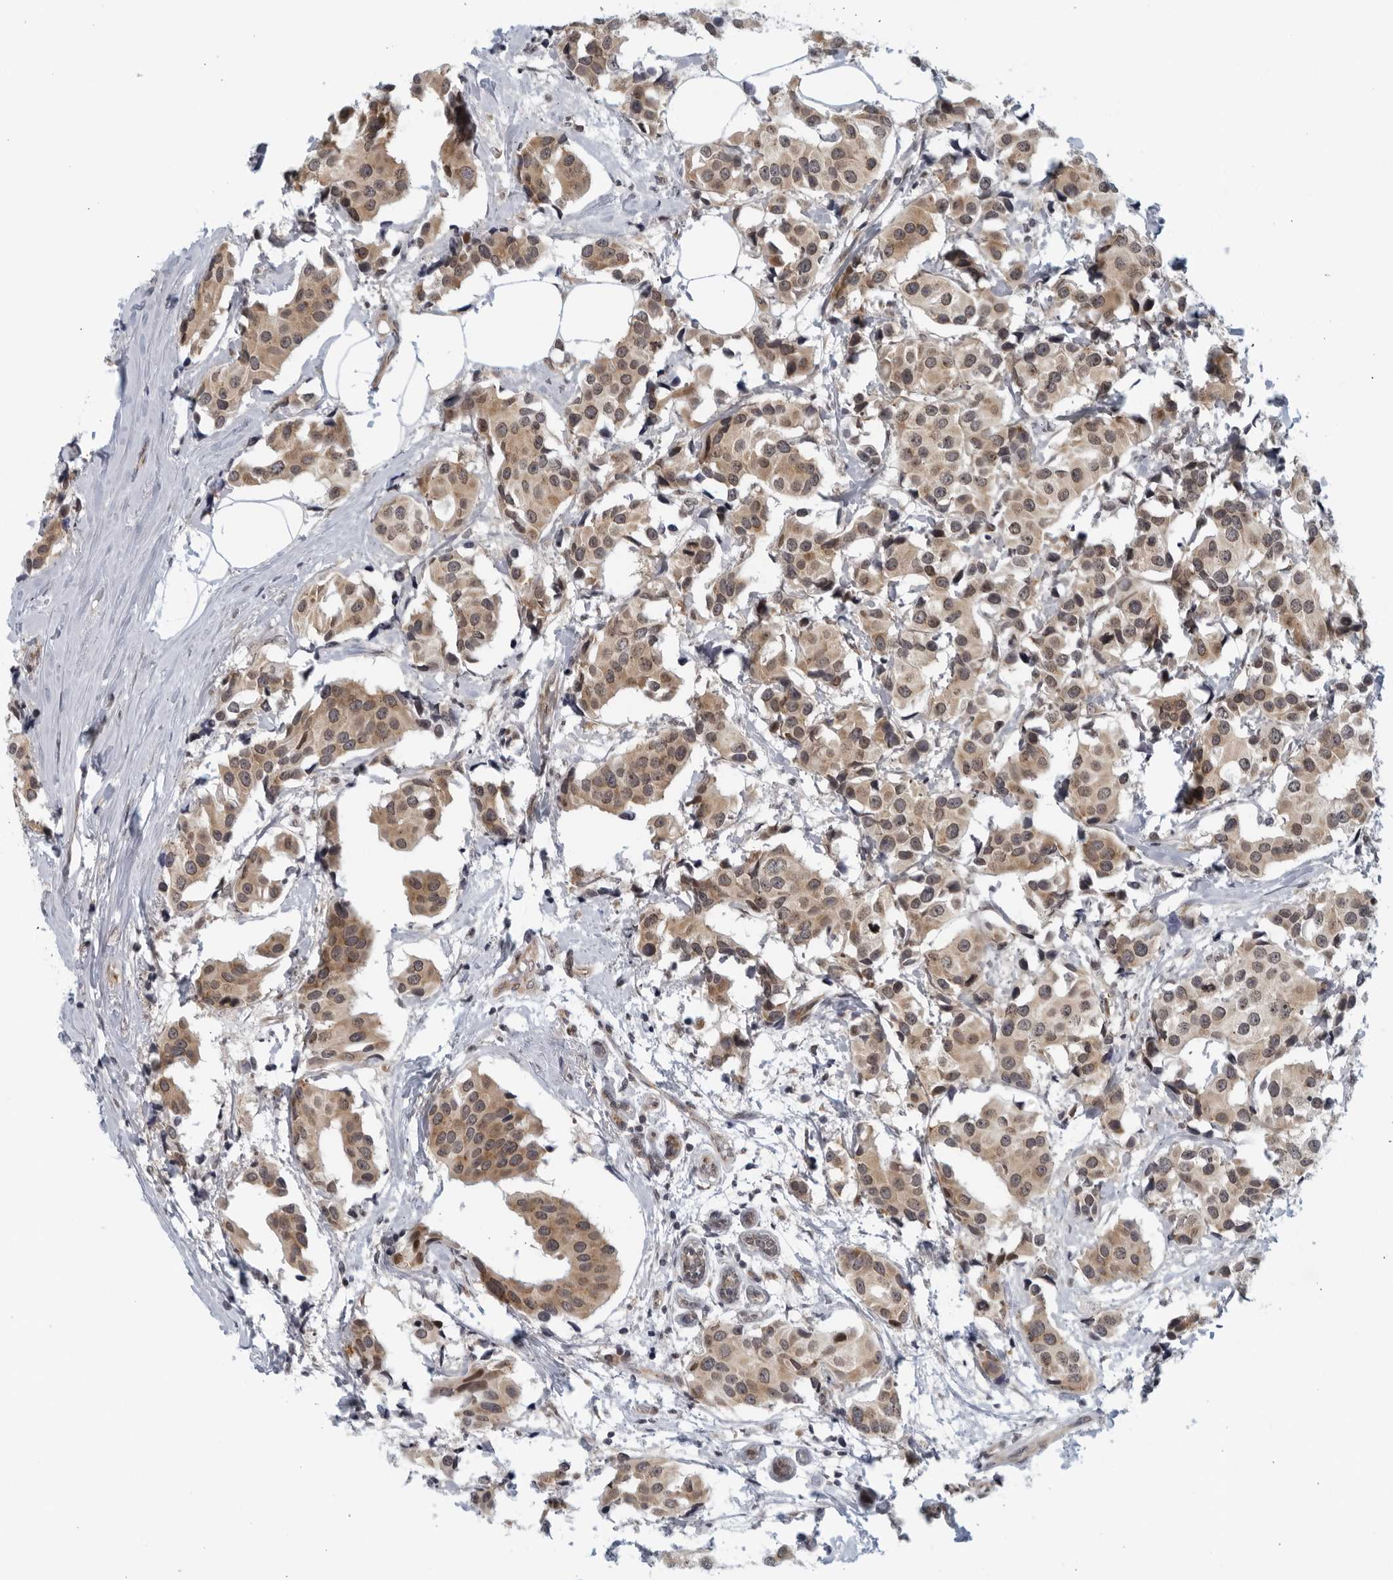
{"staining": {"intensity": "moderate", "quantity": ">75%", "location": "cytoplasmic/membranous"}, "tissue": "breast cancer", "cell_type": "Tumor cells", "image_type": "cancer", "snomed": [{"axis": "morphology", "description": "Normal tissue, NOS"}, {"axis": "morphology", "description": "Duct carcinoma"}, {"axis": "topography", "description": "Breast"}], "caption": "Protein expression analysis of human breast cancer reveals moderate cytoplasmic/membranous staining in about >75% of tumor cells.", "gene": "RC3H1", "patient": {"sex": "female", "age": 39}}